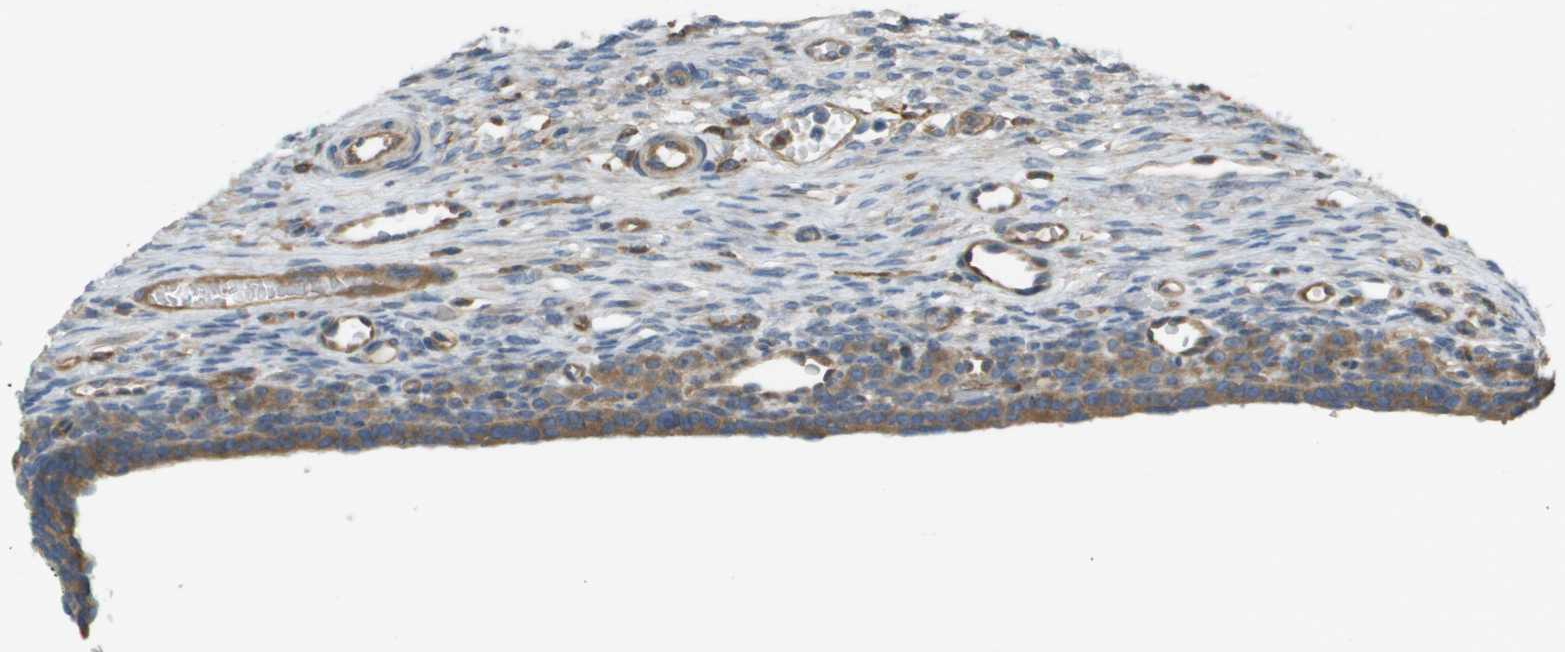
{"staining": {"intensity": "negative", "quantity": "none", "location": "none"}, "tissue": "ovary", "cell_type": "Ovarian stroma cells", "image_type": "normal", "snomed": [{"axis": "morphology", "description": "Normal tissue, NOS"}, {"axis": "topography", "description": "Ovary"}], "caption": "Immunohistochemistry image of unremarkable ovary: human ovary stained with DAB shows no significant protein positivity in ovarian stroma cells.", "gene": "CORO1B", "patient": {"sex": "female", "age": 33}}